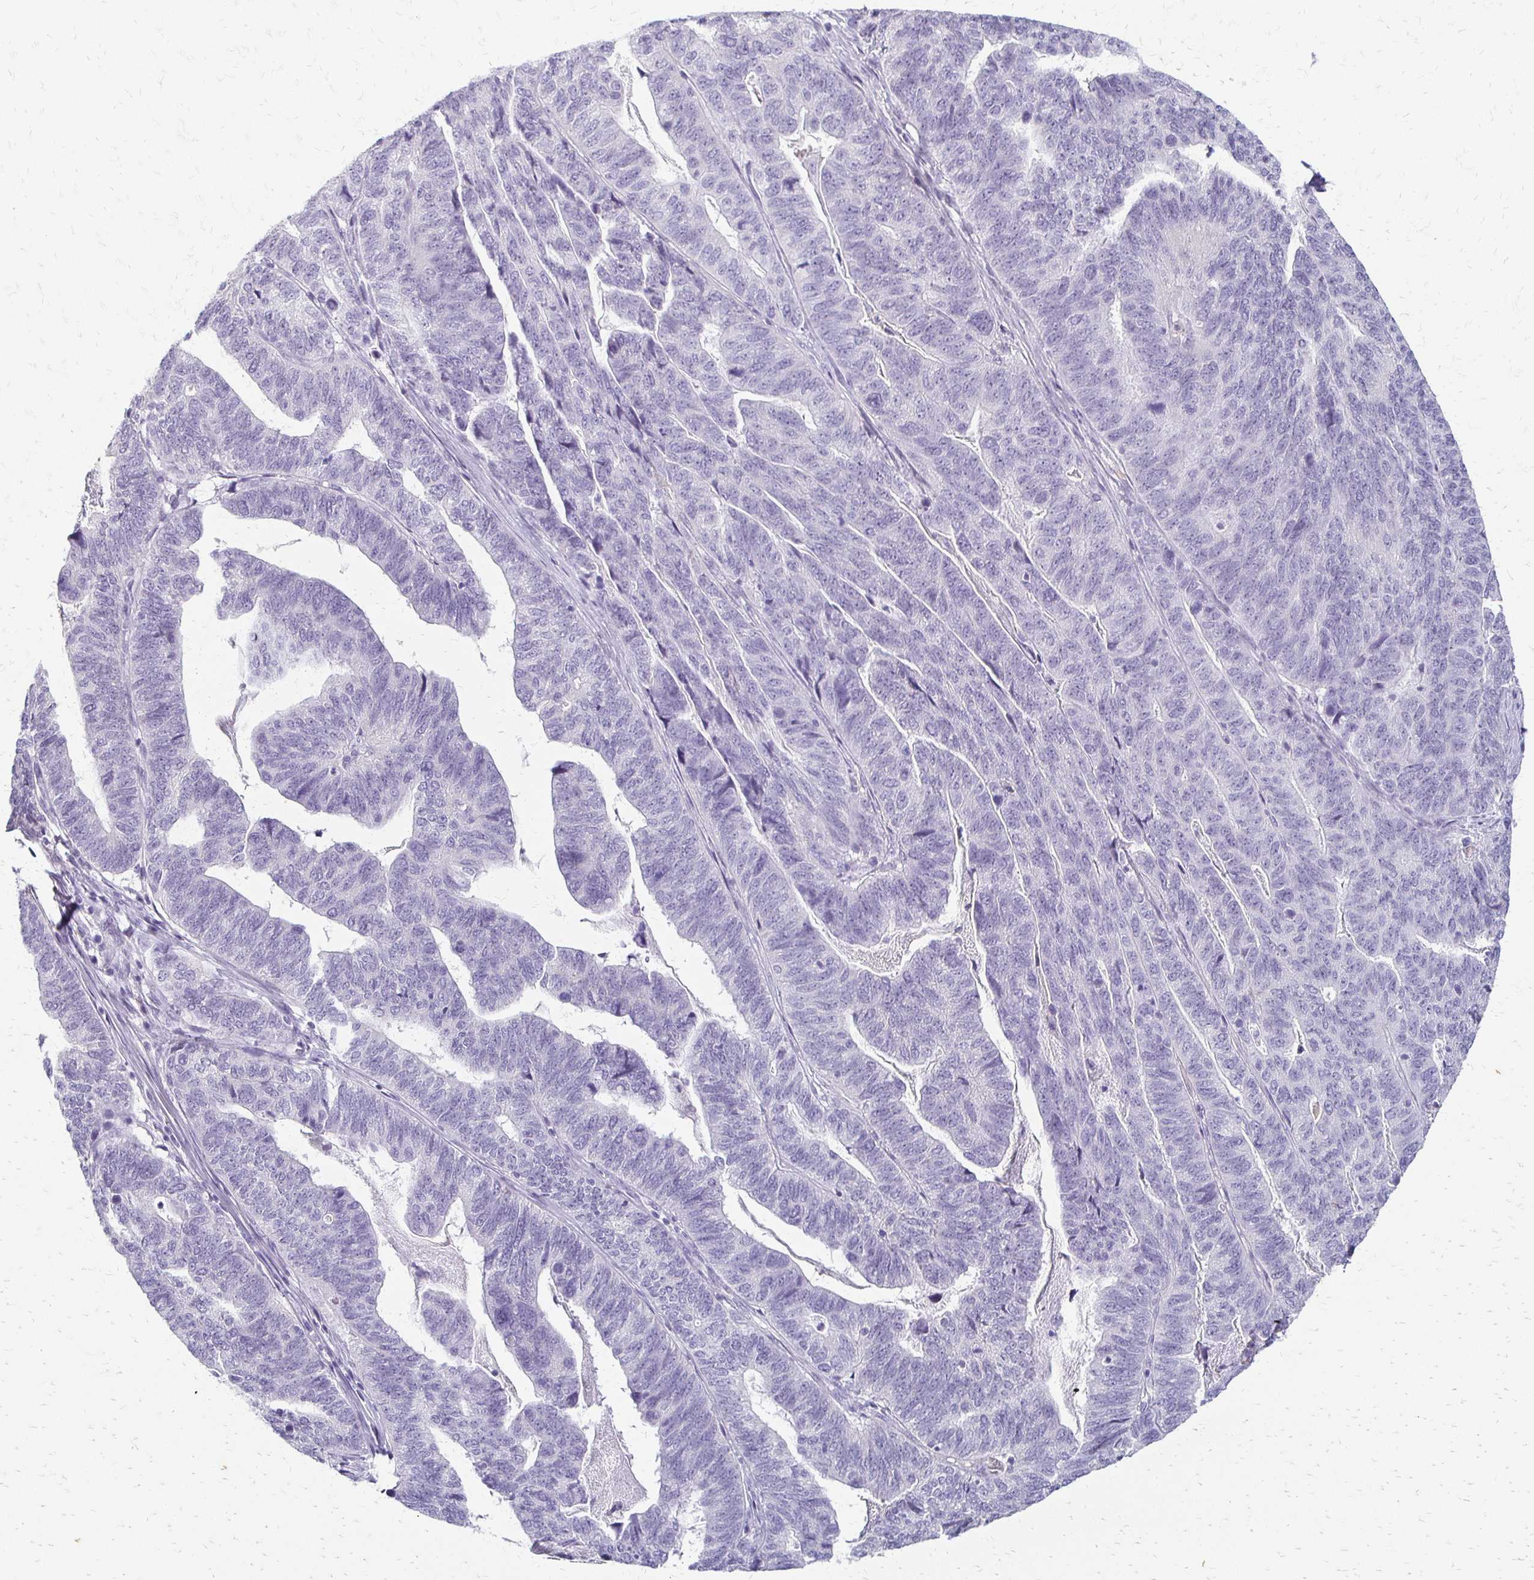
{"staining": {"intensity": "negative", "quantity": "none", "location": "none"}, "tissue": "stomach cancer", "cell_type": "Tumor cells", "image_type": "cancer", "snomed": [{"axis": "morphology", "description": "Adenocarcinoma, NOS"}, {"axis": "topography", "description": "Stomach, upper"}], "caption": "Immunohistochemistry histopathology image of stomach cancer (adenocarcinoma) stained for a protein (brown), which demonstrates no expression in tumor cells.", "gene": "ACP5", "patient": {"sex": "female", "age": 67}}